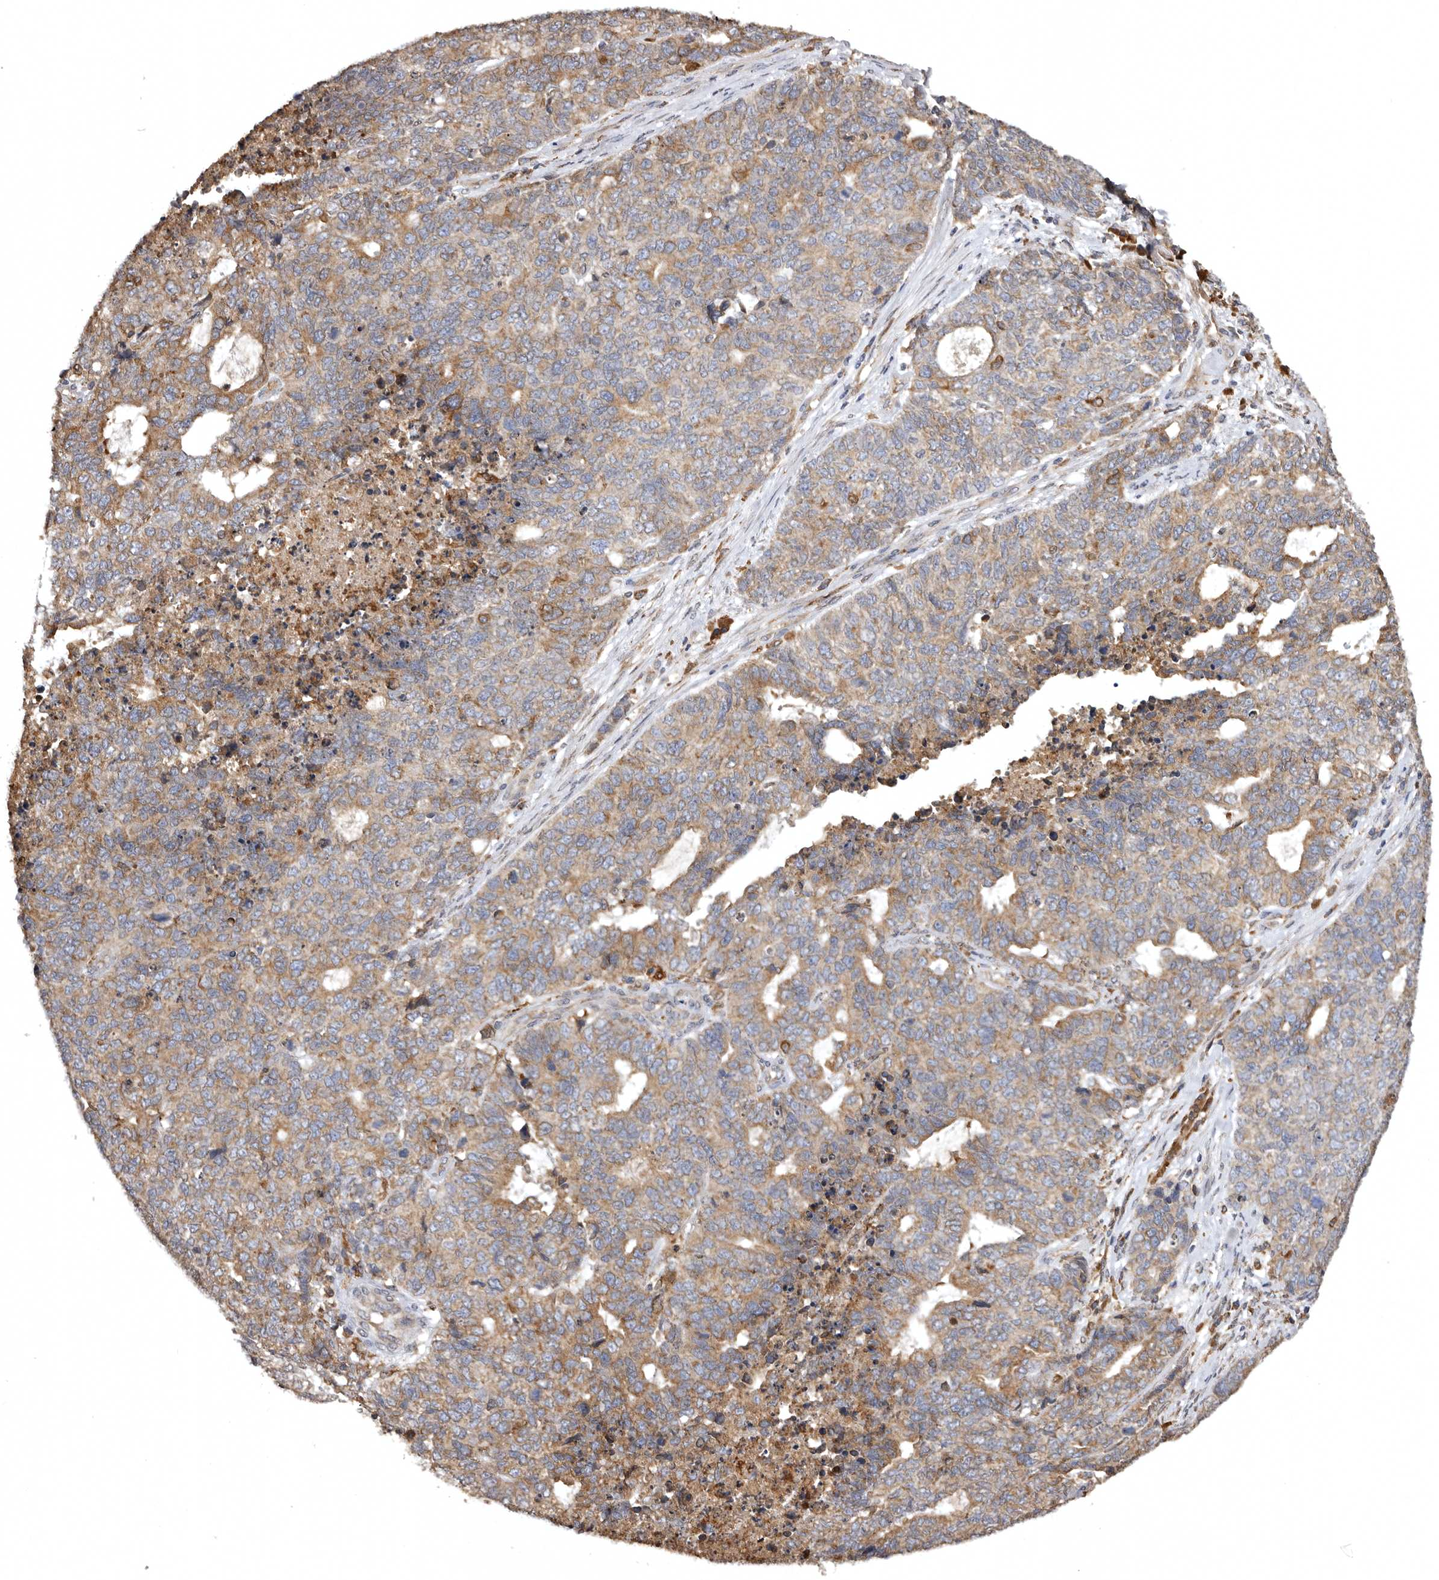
{"staining": {"intensity": "moderate", "quantity": "25%-75%", "location": "cytoplasmic/membranous"}, "tissue": "cervical cancer", "cell_type": "Tumor cells", "image_type": "cancer", "snomed": [{"axis": "morphology", "description": "Squamous cell carcinoma, NOS"}, {"axis": "topography", "description": "Cervix"}], "caption": "Human cervical cancer stained with a brown dye reveals moderate cytoplasmic/membranous positive staining in about 25%-75% of tumor cells.", "gene": "INKA2", "patient": {"sex": "female", "age": 63}}